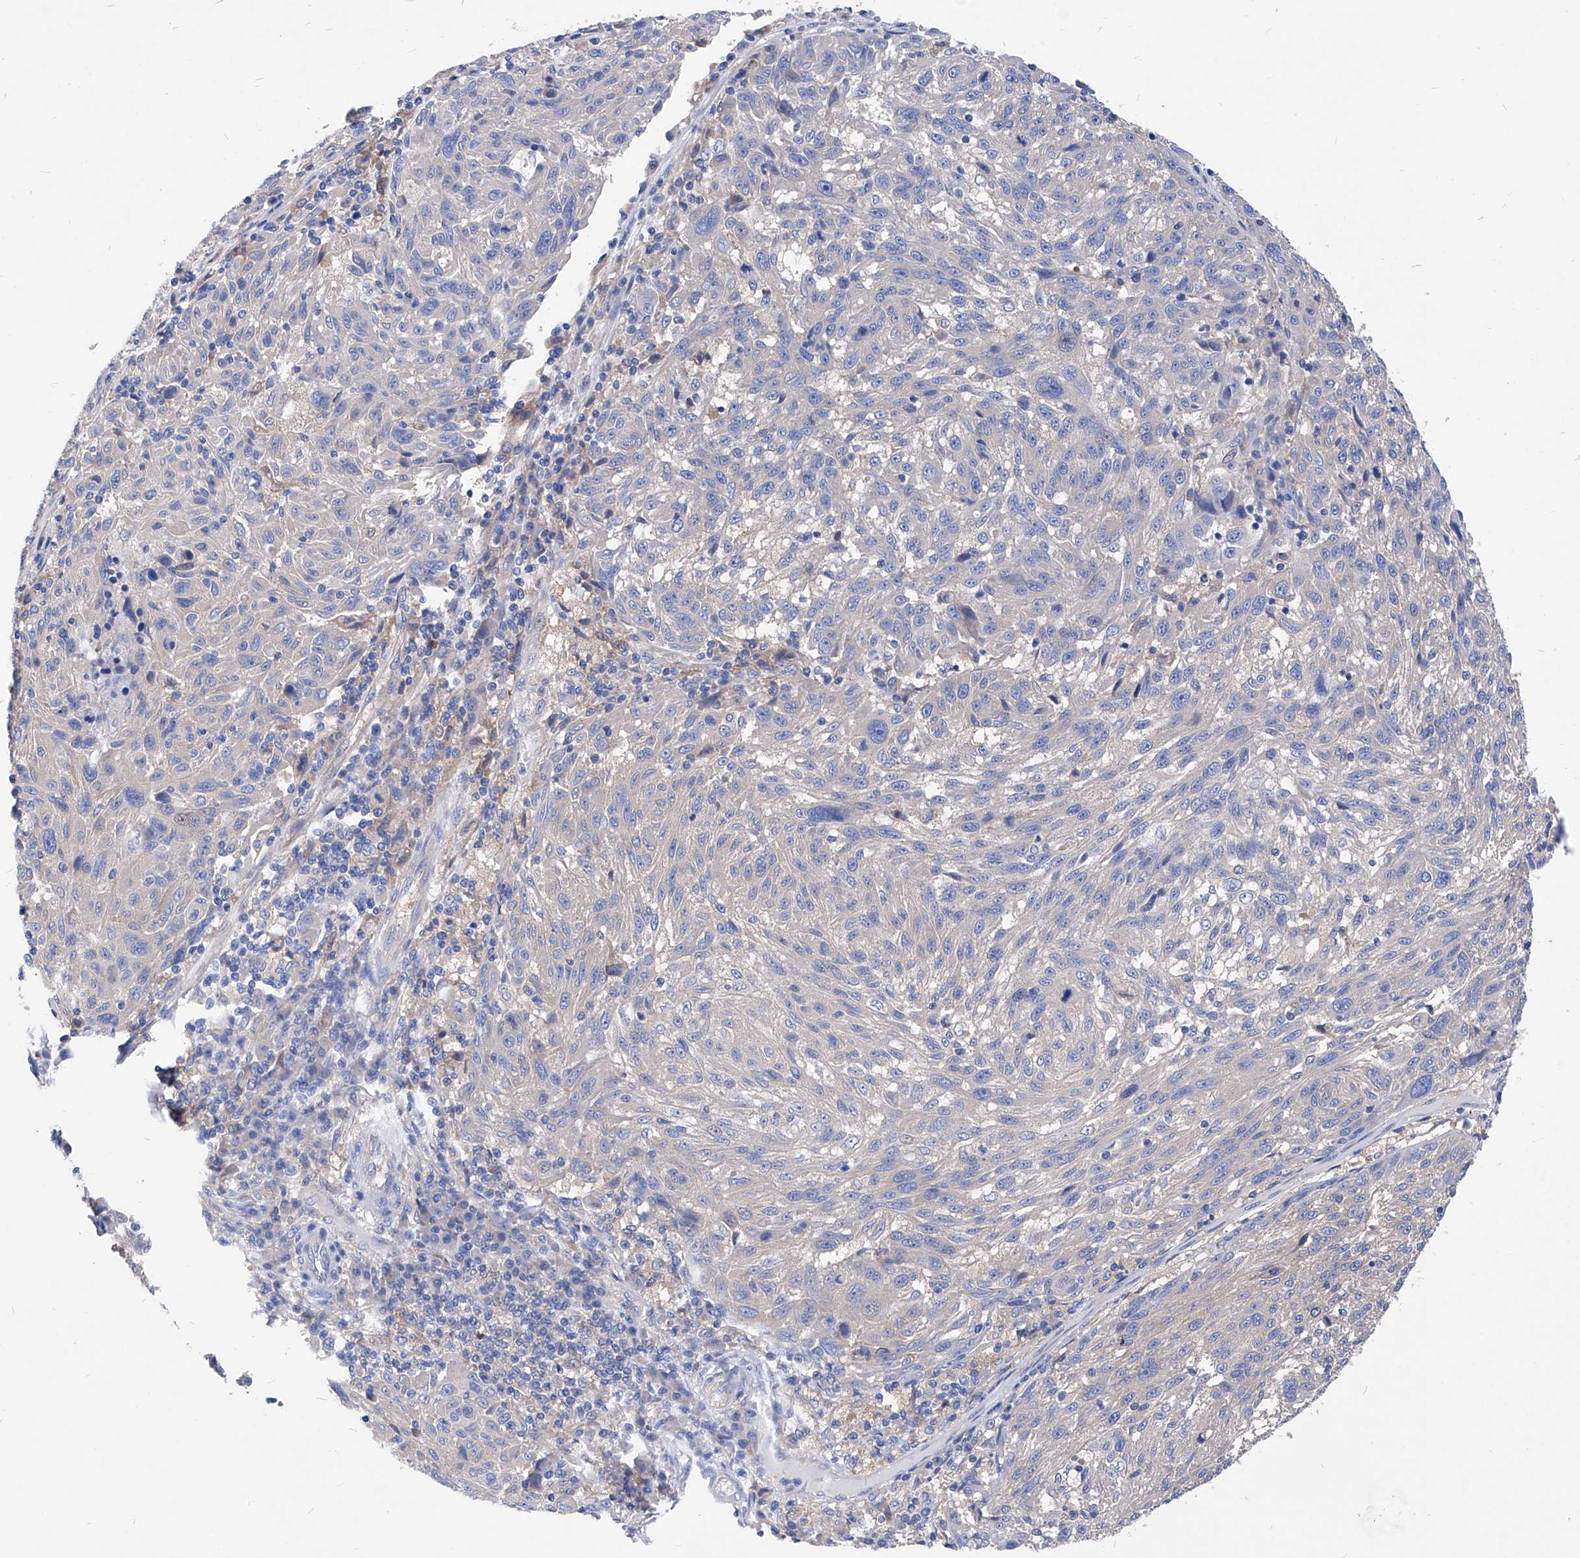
{"staining": {"intensity": "negative", "quantity": "none", "location": "none"}, "tissue": "melanoma", "cell_type": "Tumor cells", "image_type": "cancer", "snomed": [{"axis": "morphology", "description": "Malignant melanoma, NOS"}, {"axis": "topography", "description": "Skin"}], "caption": "Photomicrograph shows no protein staining in tumor cells of malignant melanoma tissue.", "gene": "XPNPEP1", "patient": {"sex": "male", "age": 53}}